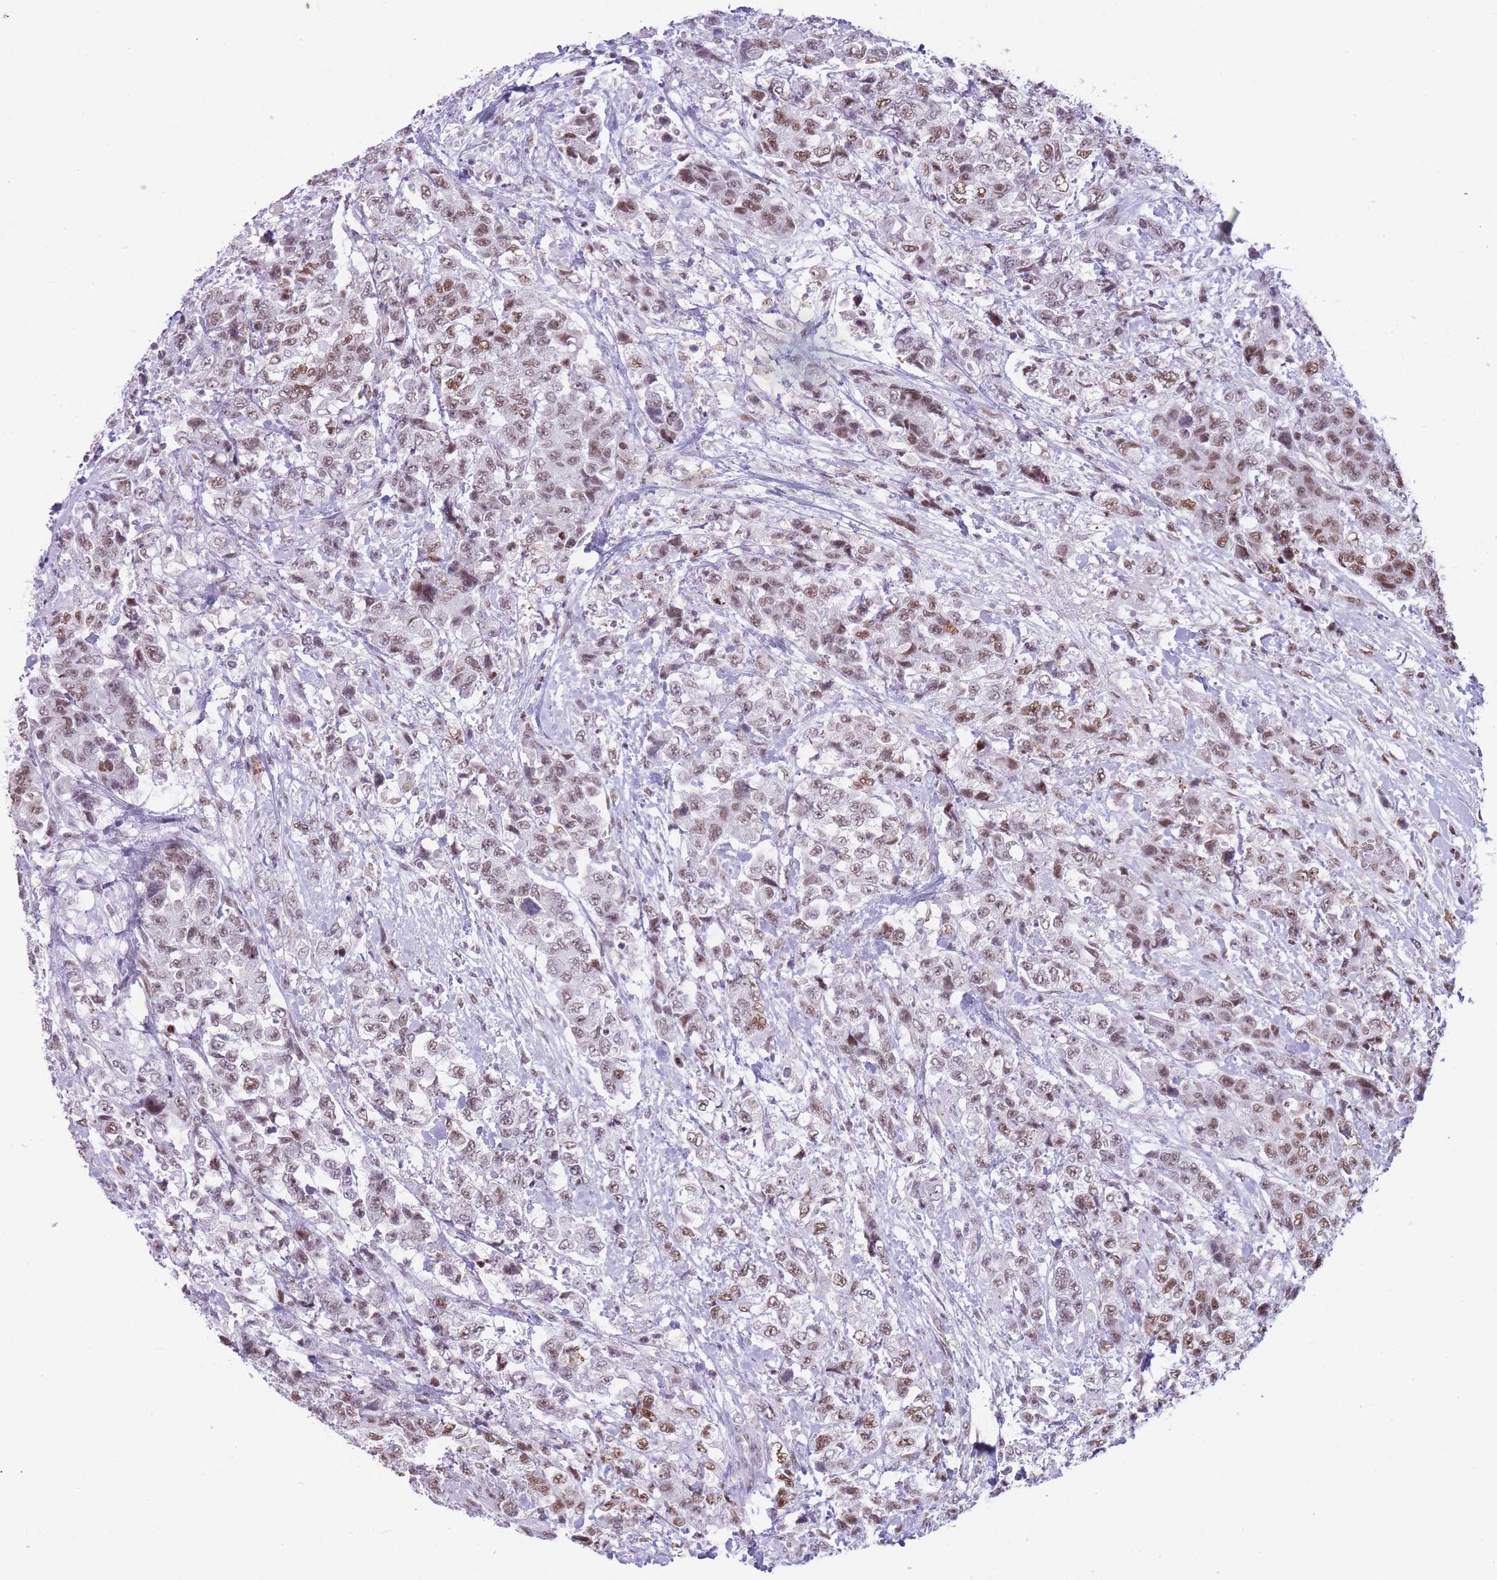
{"staining": {"intensity": "moderate", "quantity": ">75%", "location": "nuclear"}, "tissue": "urothelial cancer", "cell_type": "Tumor cells", "image_type": "cancer", "snomed": [{"axis": "morphology", "description": "Urothelial carcinoma, High grade"}, {"axis": "topography", "description": "Urinary bladder"}], "caption": "DAB immunohistochemical staining of high-grade urothelial carcinoma displays moderate nuclear protein positivity in approximately >75% of tumor cells.", "gene": "HNRNPUL1", "patient": {"sex": "female", "age": 78}}